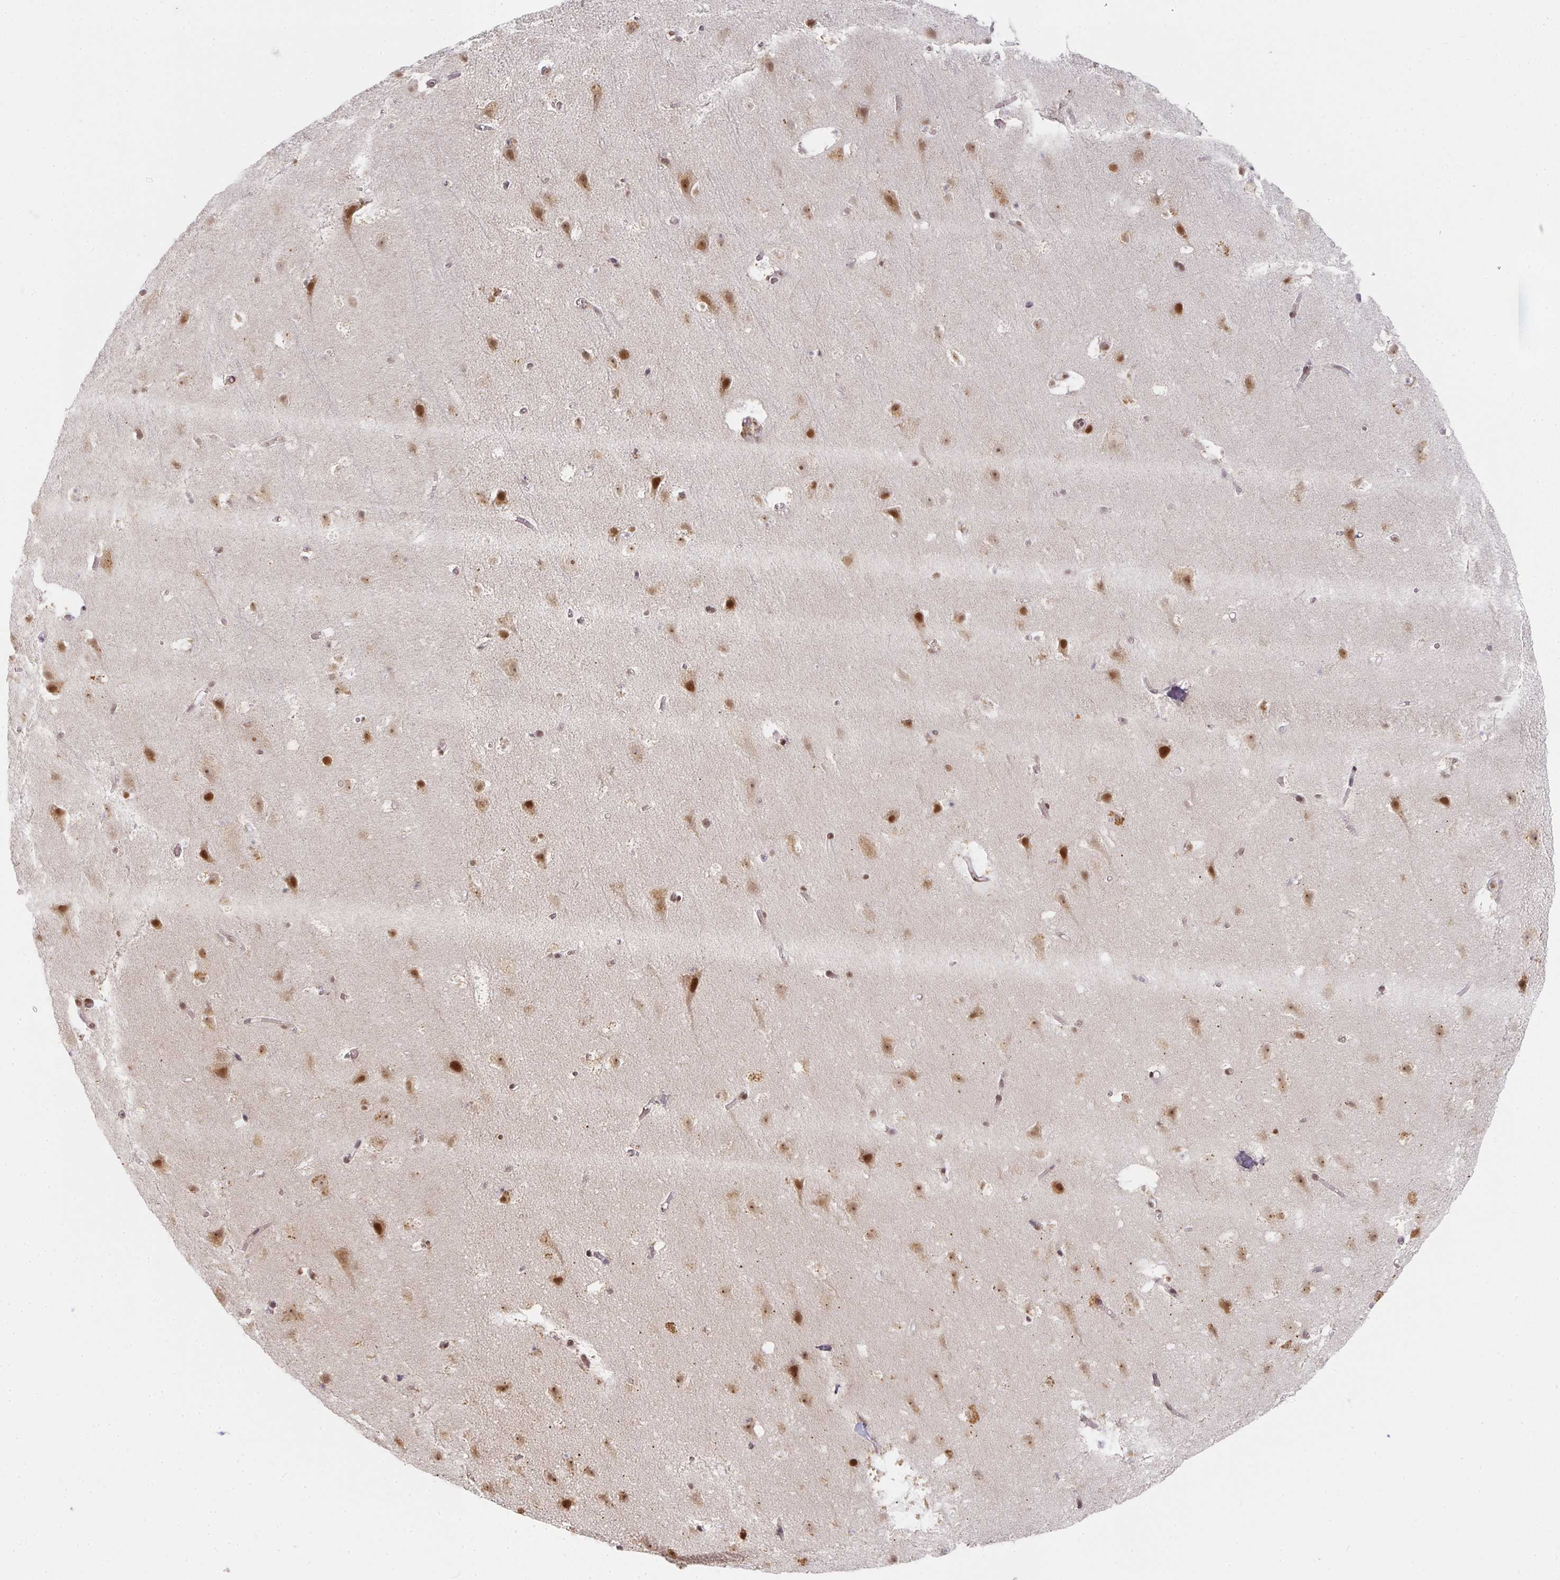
{"staining": {"intensity": "weak", "quantity": "<25%", "location": "nuclear"}, "tissue": "cerebral cortex", "cell_type": "Endothelial cells", "image_type": "normal", "snomed": [{"axis": "morphology", "description": "Normal tissue, NOS"}, {"axis": "topography", "description": "Cerebral cortex"}], "caption": "Immunohistochemistry (IHC) of normal cerebral cortex displays no expression in endothelial cells. (Stains: DAB IHC with hematoxylin counter stain, Microscopy: brightfield microscopy at high magnification).", "gene": "SMARCA2", "patient": {"sex": "female", "age": 42}}